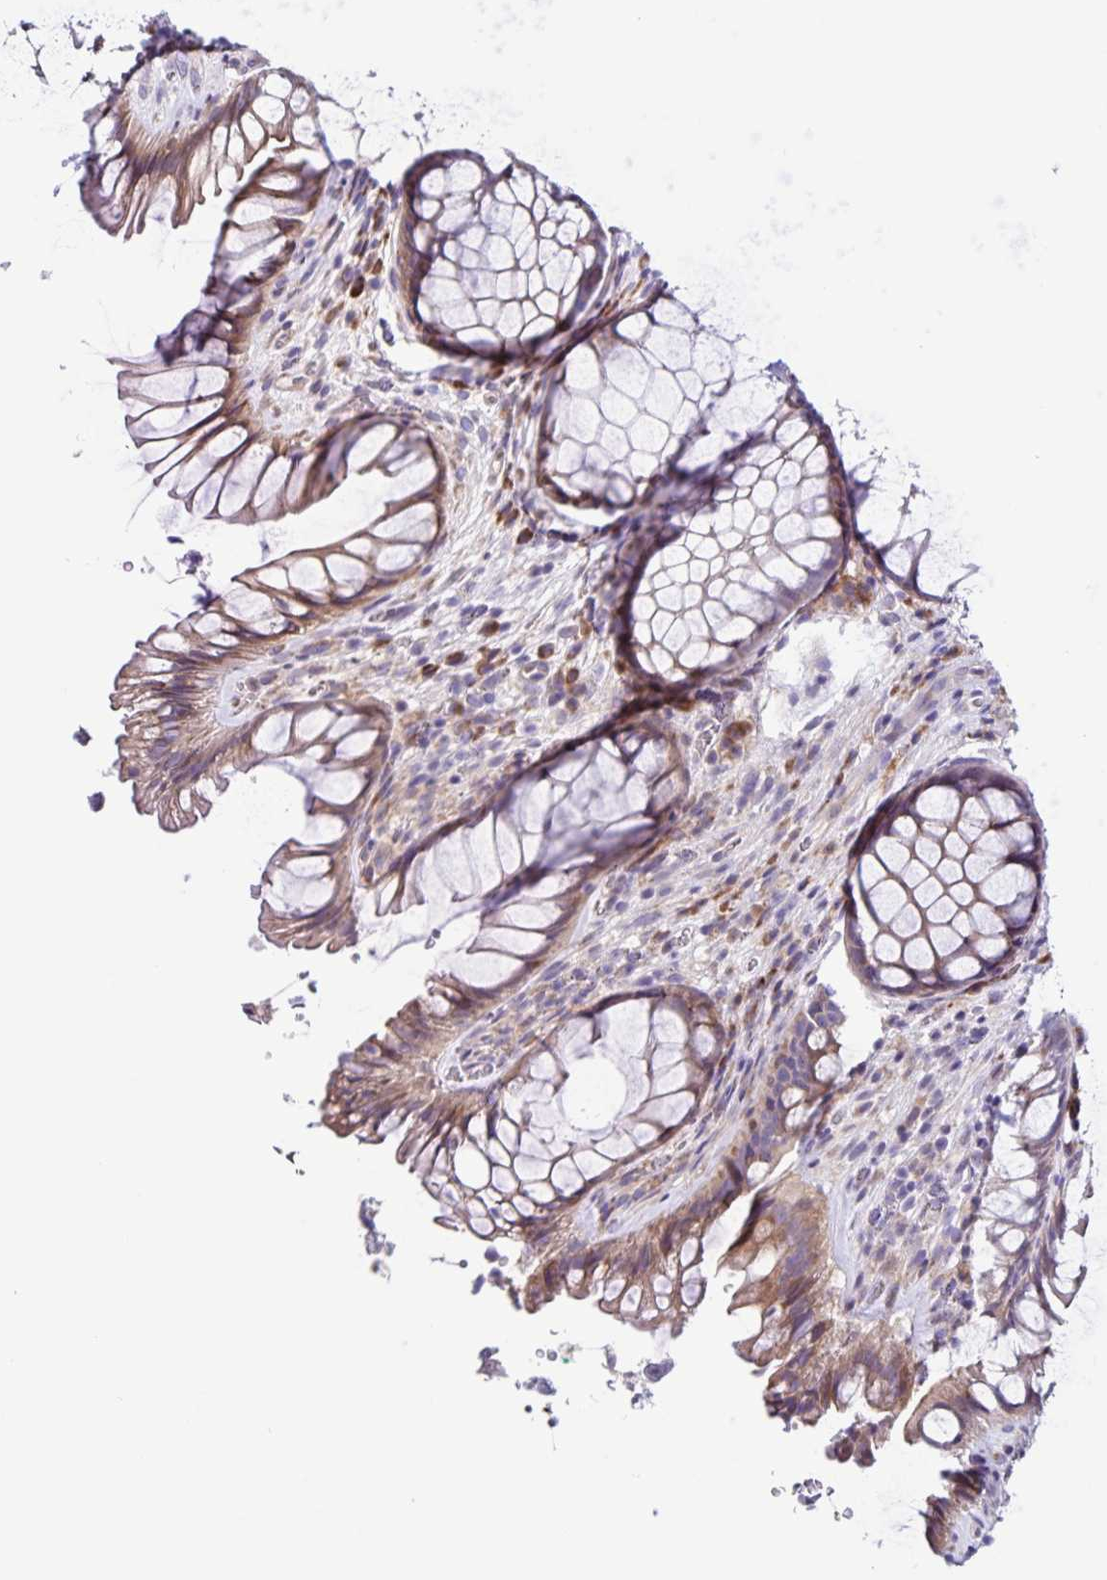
{"staining": {"intensity": "weak", "quantity": ">75%", "location": "cytoplasmic/membranous"}, "tissue": "rectum", "cell_type": "Glandular cells", "image_type": "normal", "snomed": [{"axis": "morphology", "description": "Normal tissue, NOS"}, {"axis": "topography", "description": "Rectum"}], "caption": "Normal rectum displays weak cytoplasmic/membranous staining in about >75% of glandular cells, visualized by immunohistochemistry. (Stains: DAB (3,3'-diaminobenzidine) in brown, nuclei in blue, Microscopy: brightfield microscopy at high magnification).", "gene": "RNFT2", "patient": {"sex": "male", "age": 53}}